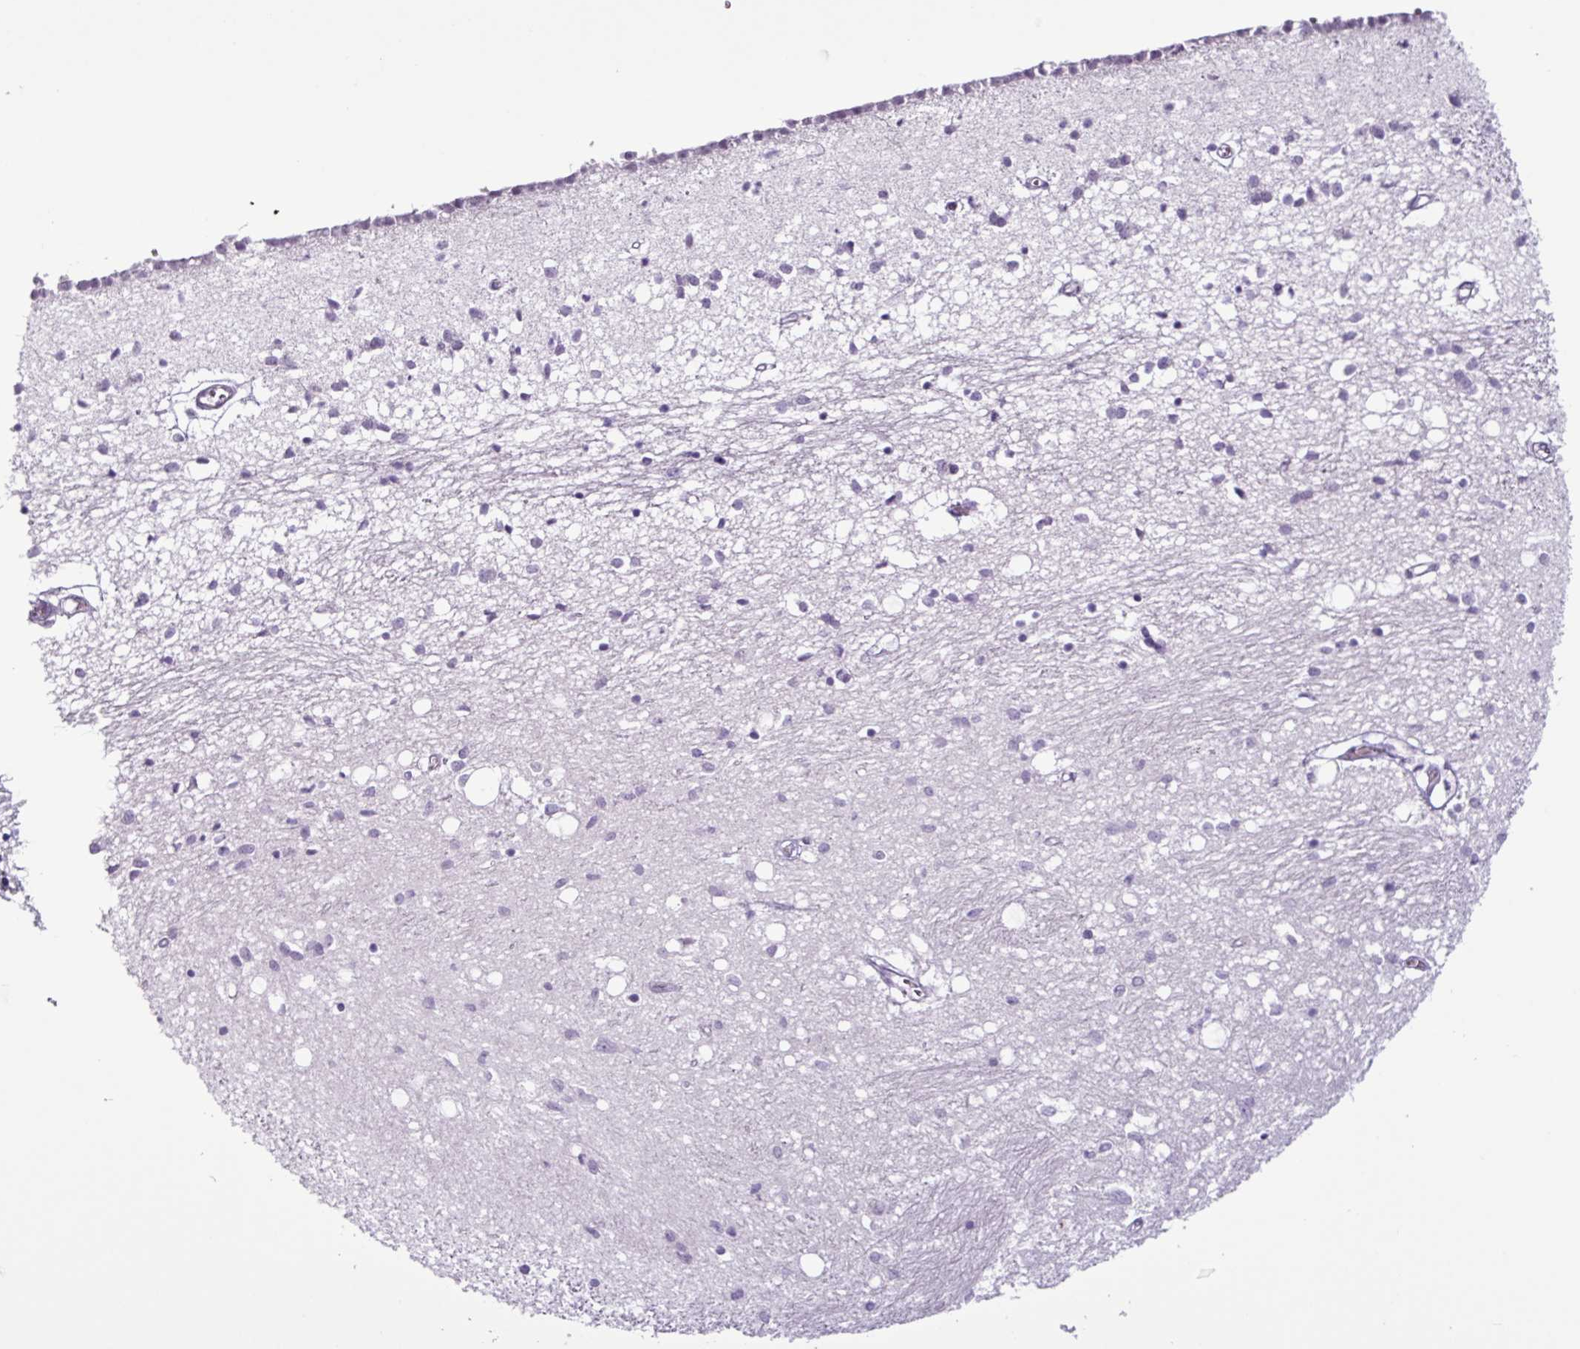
{"staining": {"intensity": "negative", "quantity": "none", "location": "none"}, "tissue": "caudate", "cell_type": "Glial cells", "image_type": "normal", "snomed": [{"axis": "morphology", "description": "Normal tissue, NOS"}, {"axis": "topography", "description": "Lateral ventricle wall"}], "caption": "Immunohistochemical staining of unremarkable human caudate reveals no significant expression in glial cells. (IHC, brightfield microscopy, high magnification).", "gene": "TMEM178A", "patient": {"sex": "male", "age": 70}}